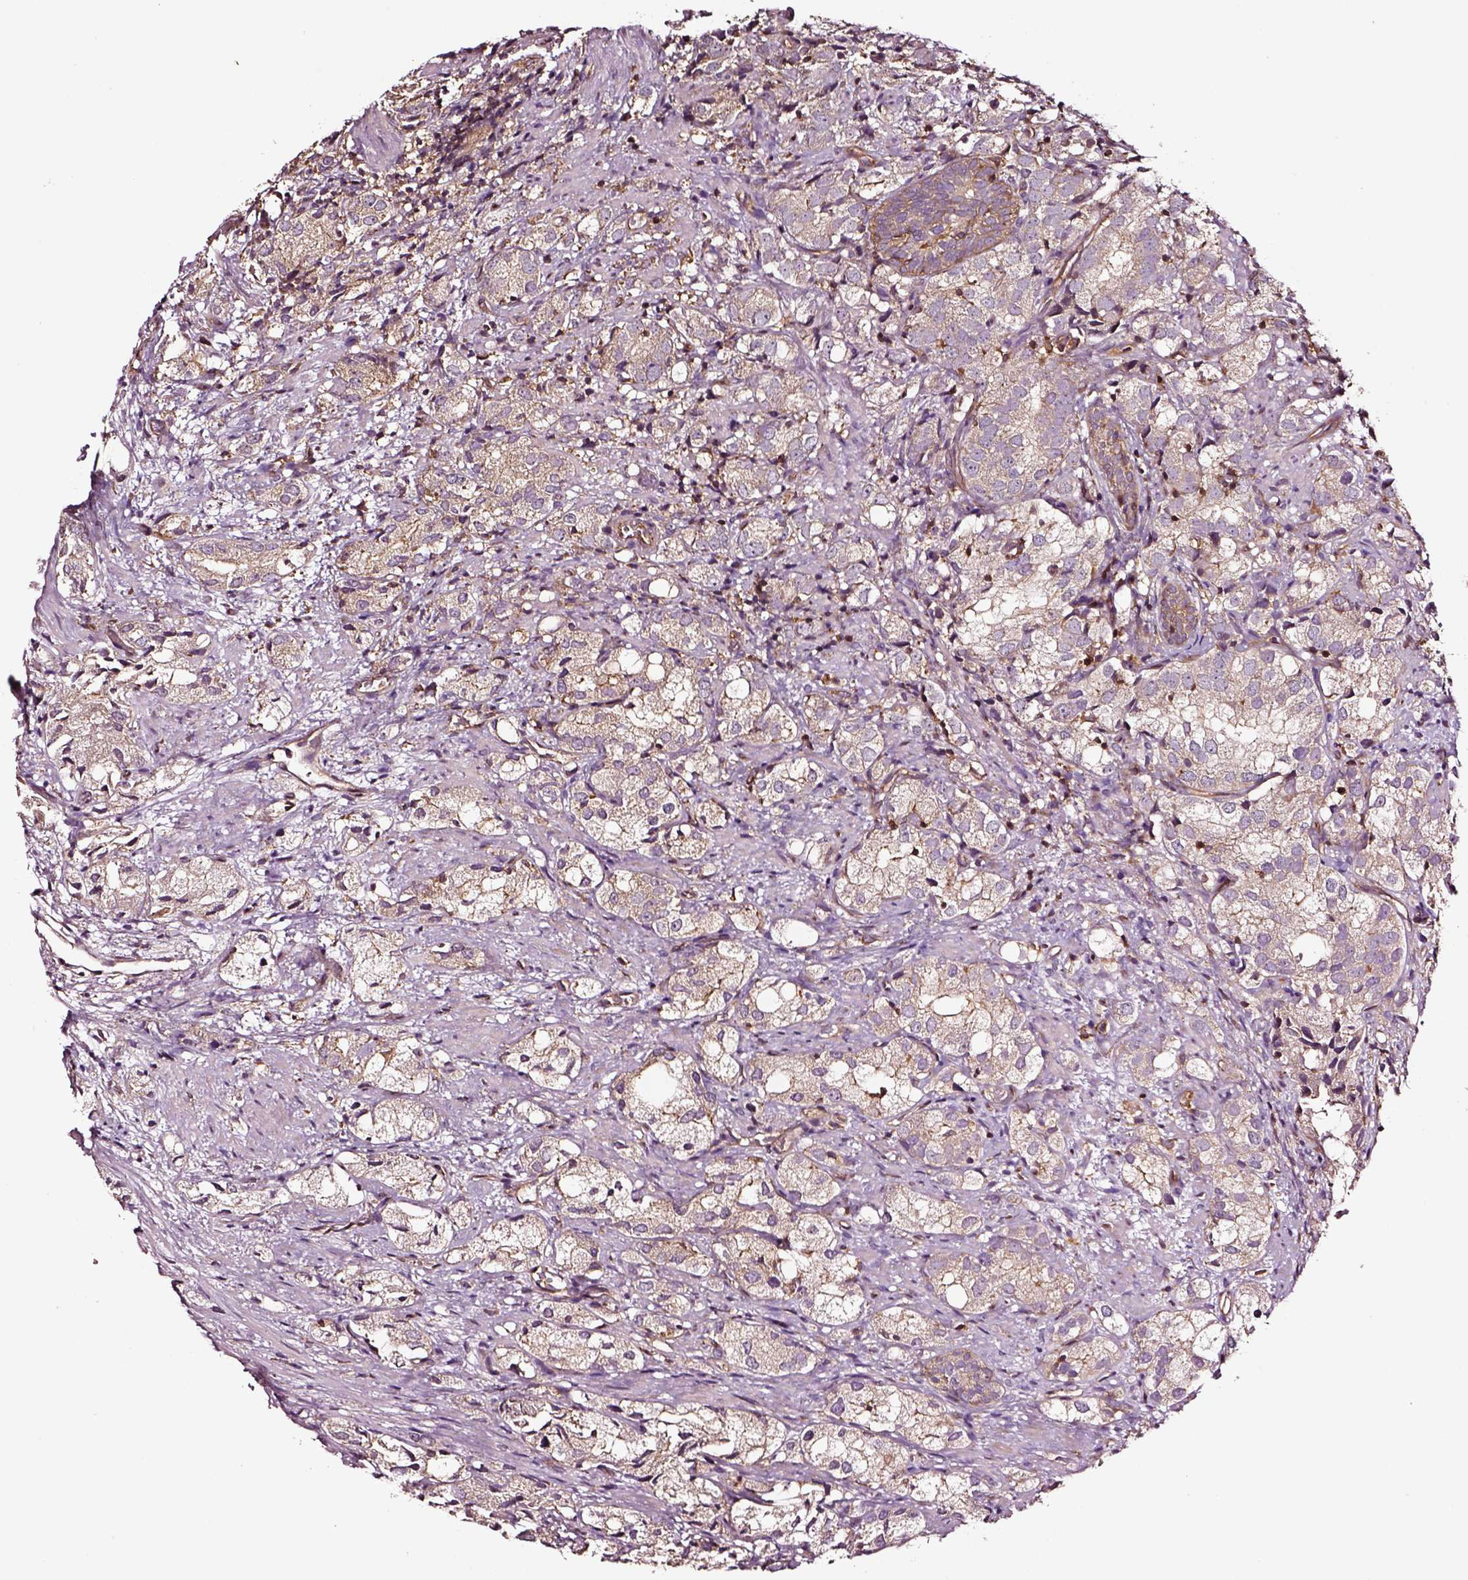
{"staining": {"intensity": "weak", "quantity": ">75%", "location": "cytoplasmic/membranous"}, "tissue": "prostate cancer", "cell_type": "Tumor cells", "image_type": "cancer", "snomed": [{"axis": "morphology", "description": "Adenocarcinoma, High grade"}, {"axis": "topography", "description": "Prostate"}], "caption": "Prostate high-grade adenocarcinoma tissue shows weak cytoplasmic/membranous positivity in approximately >75% of tumor cells, visualized by immunohistochemistry. (DAB (3,3'-diaminobenzidine) IHC with brightfield microscopy, high magnification).", "gene": "RASSF5", "patient": {"sex": "male", "age": 82}}